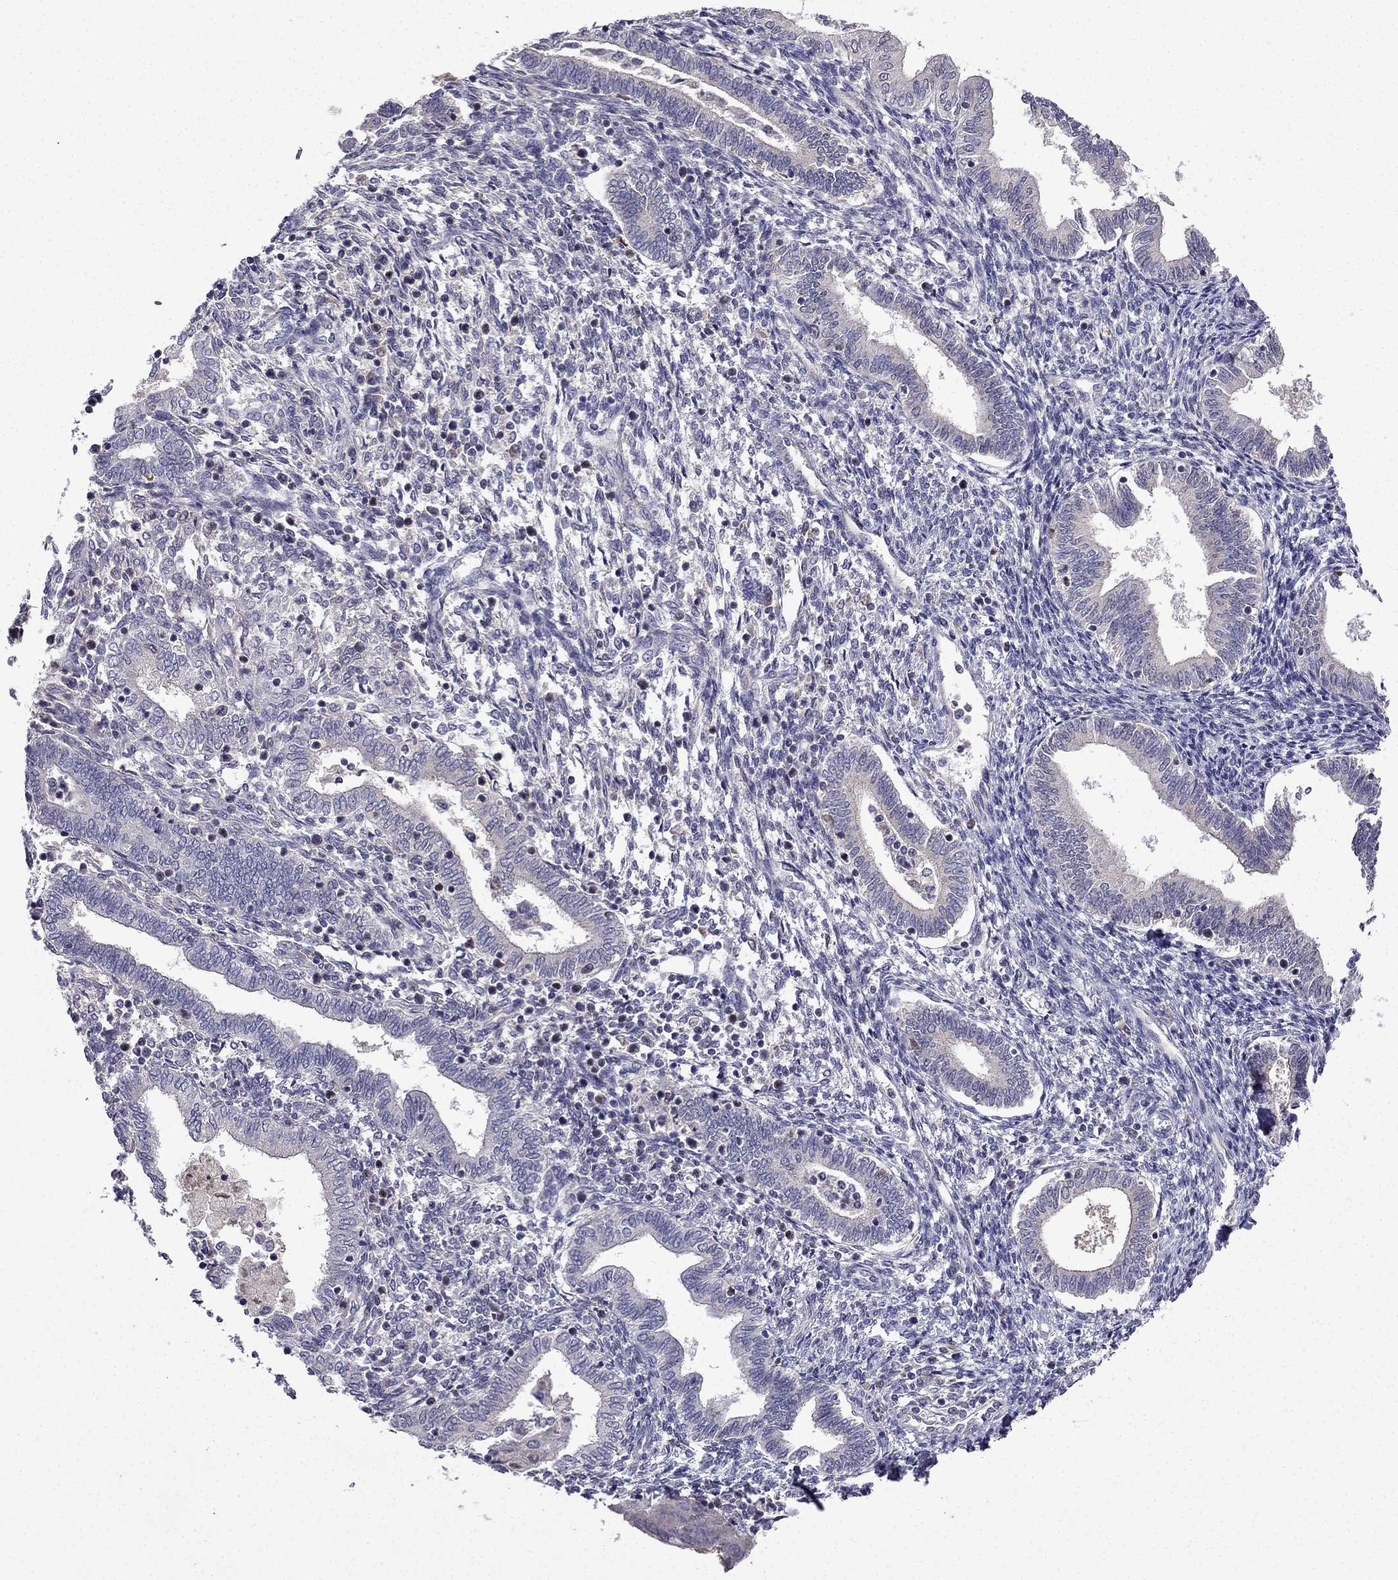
{"staining": {"intensity": "negative", "quantity": "none", "location": "none"}, "tissue": "endometrium", "cell_type": "Cells in endometrial stroma", "image_type": "normal", "snomed": [{"axis": "morphology", "description": "Normal tissue, NOS"}, {"axis": "topography", "description": "Endometrium"}], "caption": "Immunohistochemistry of benign endometrium exhibits no expression in cells in endometrial stroma.", "gene": "UHRF1", "patient": {"sex": "female", "age": 42}}